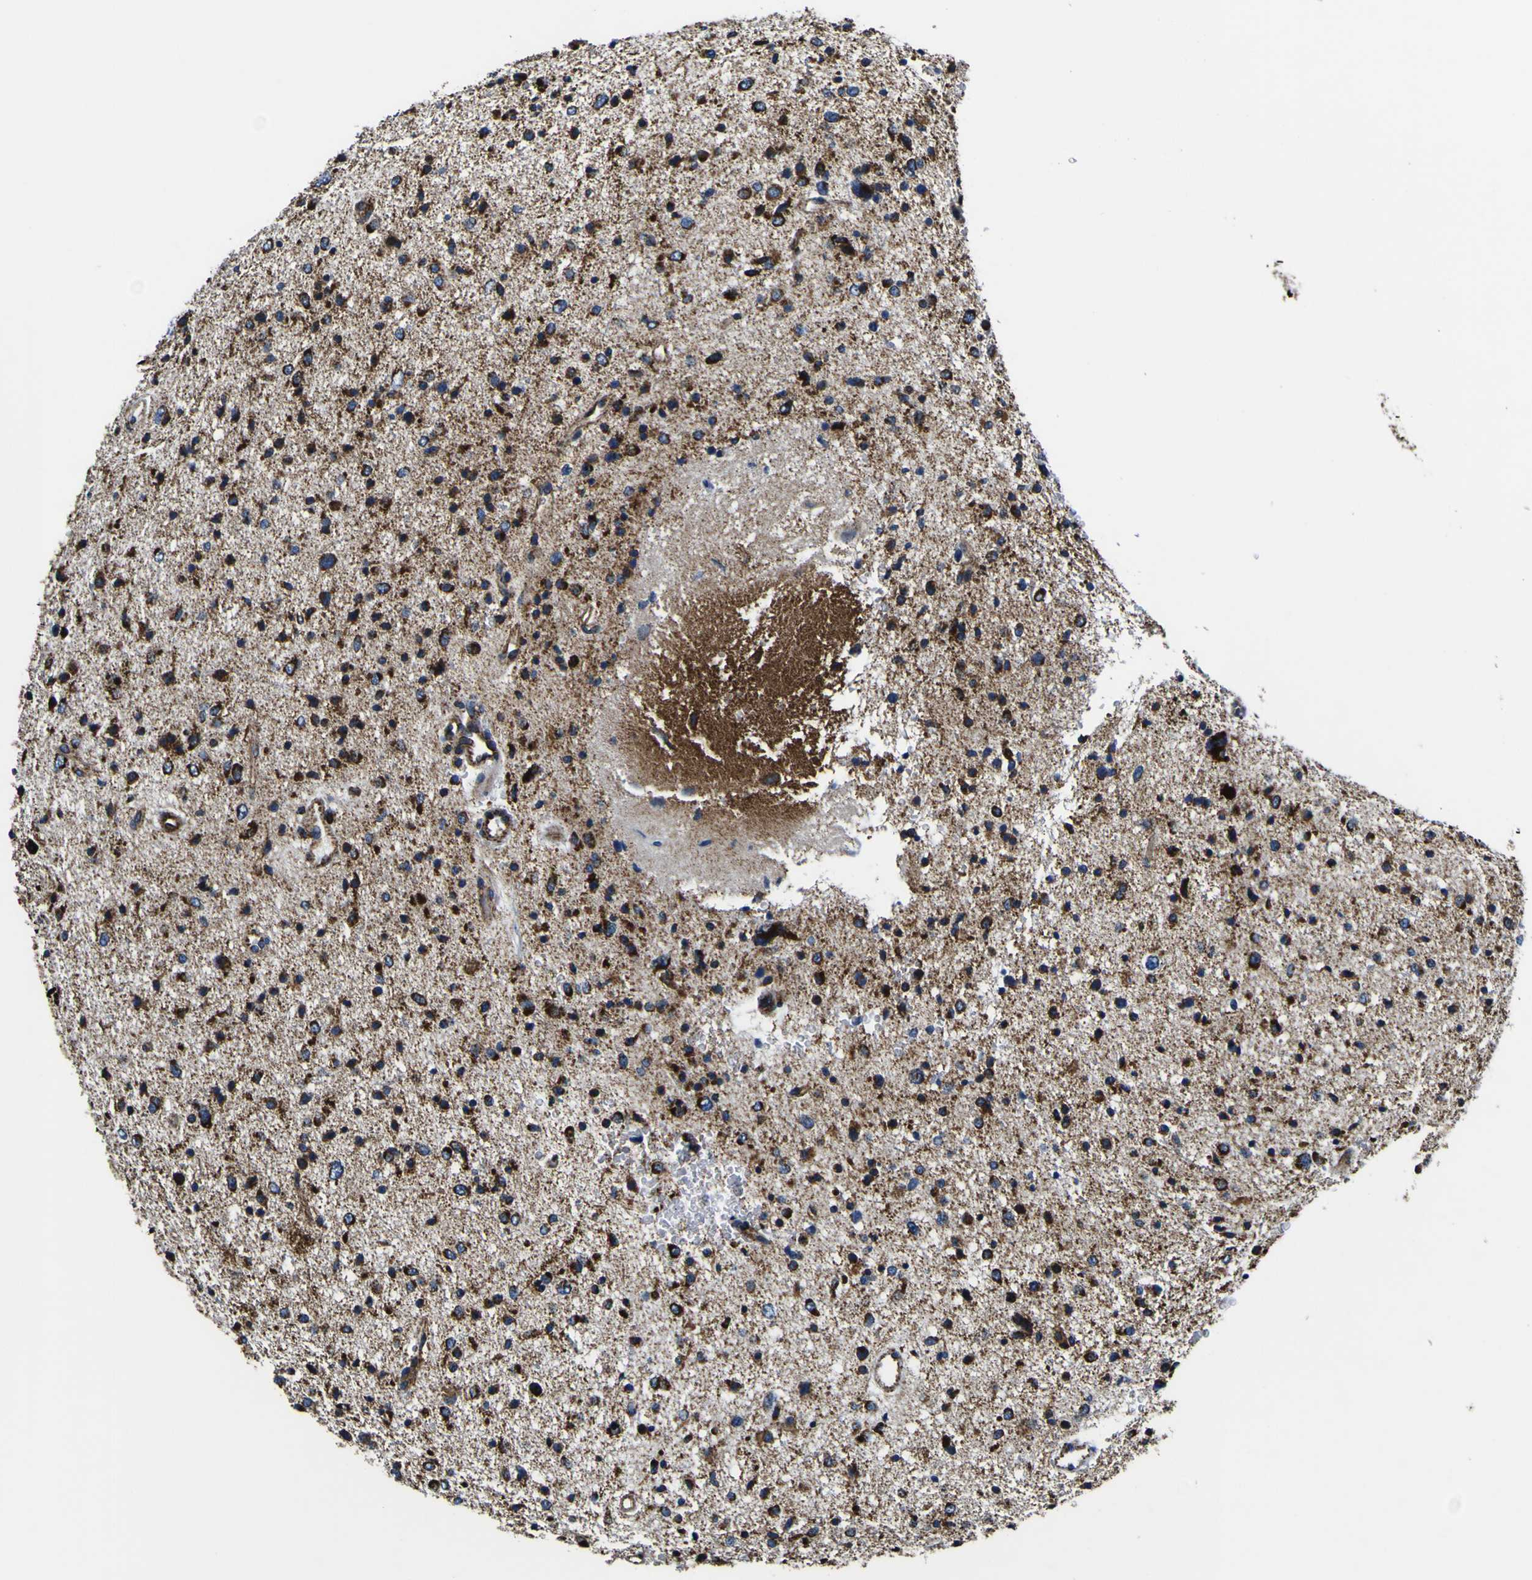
{"staining": {"intensity": "strong", "quantity": ">75%", "location": "cytoplasmic/membranous"}, "tissue": "glioma", "cell_type": "Tumor cells", "image_type": "cancer", "snomed": [{"axis": "morphology", "description": "Glioma, malignant, Low grade"}, {"axis": "topography", "description": "Brain"}], "caption": "Immunohistochemistry histopathology image of neoplastic tissue: malignant glioma (low-grade) stained using immunohistochemistry demonstrates high levels of strong protein expression localized specifically in the cytoplasmic/membranous of tumor cells, appearing as a cytoplasmic/membranous brown color.", "gene": "PTRH2", "patient": {"sex": "female", "age": 37}}